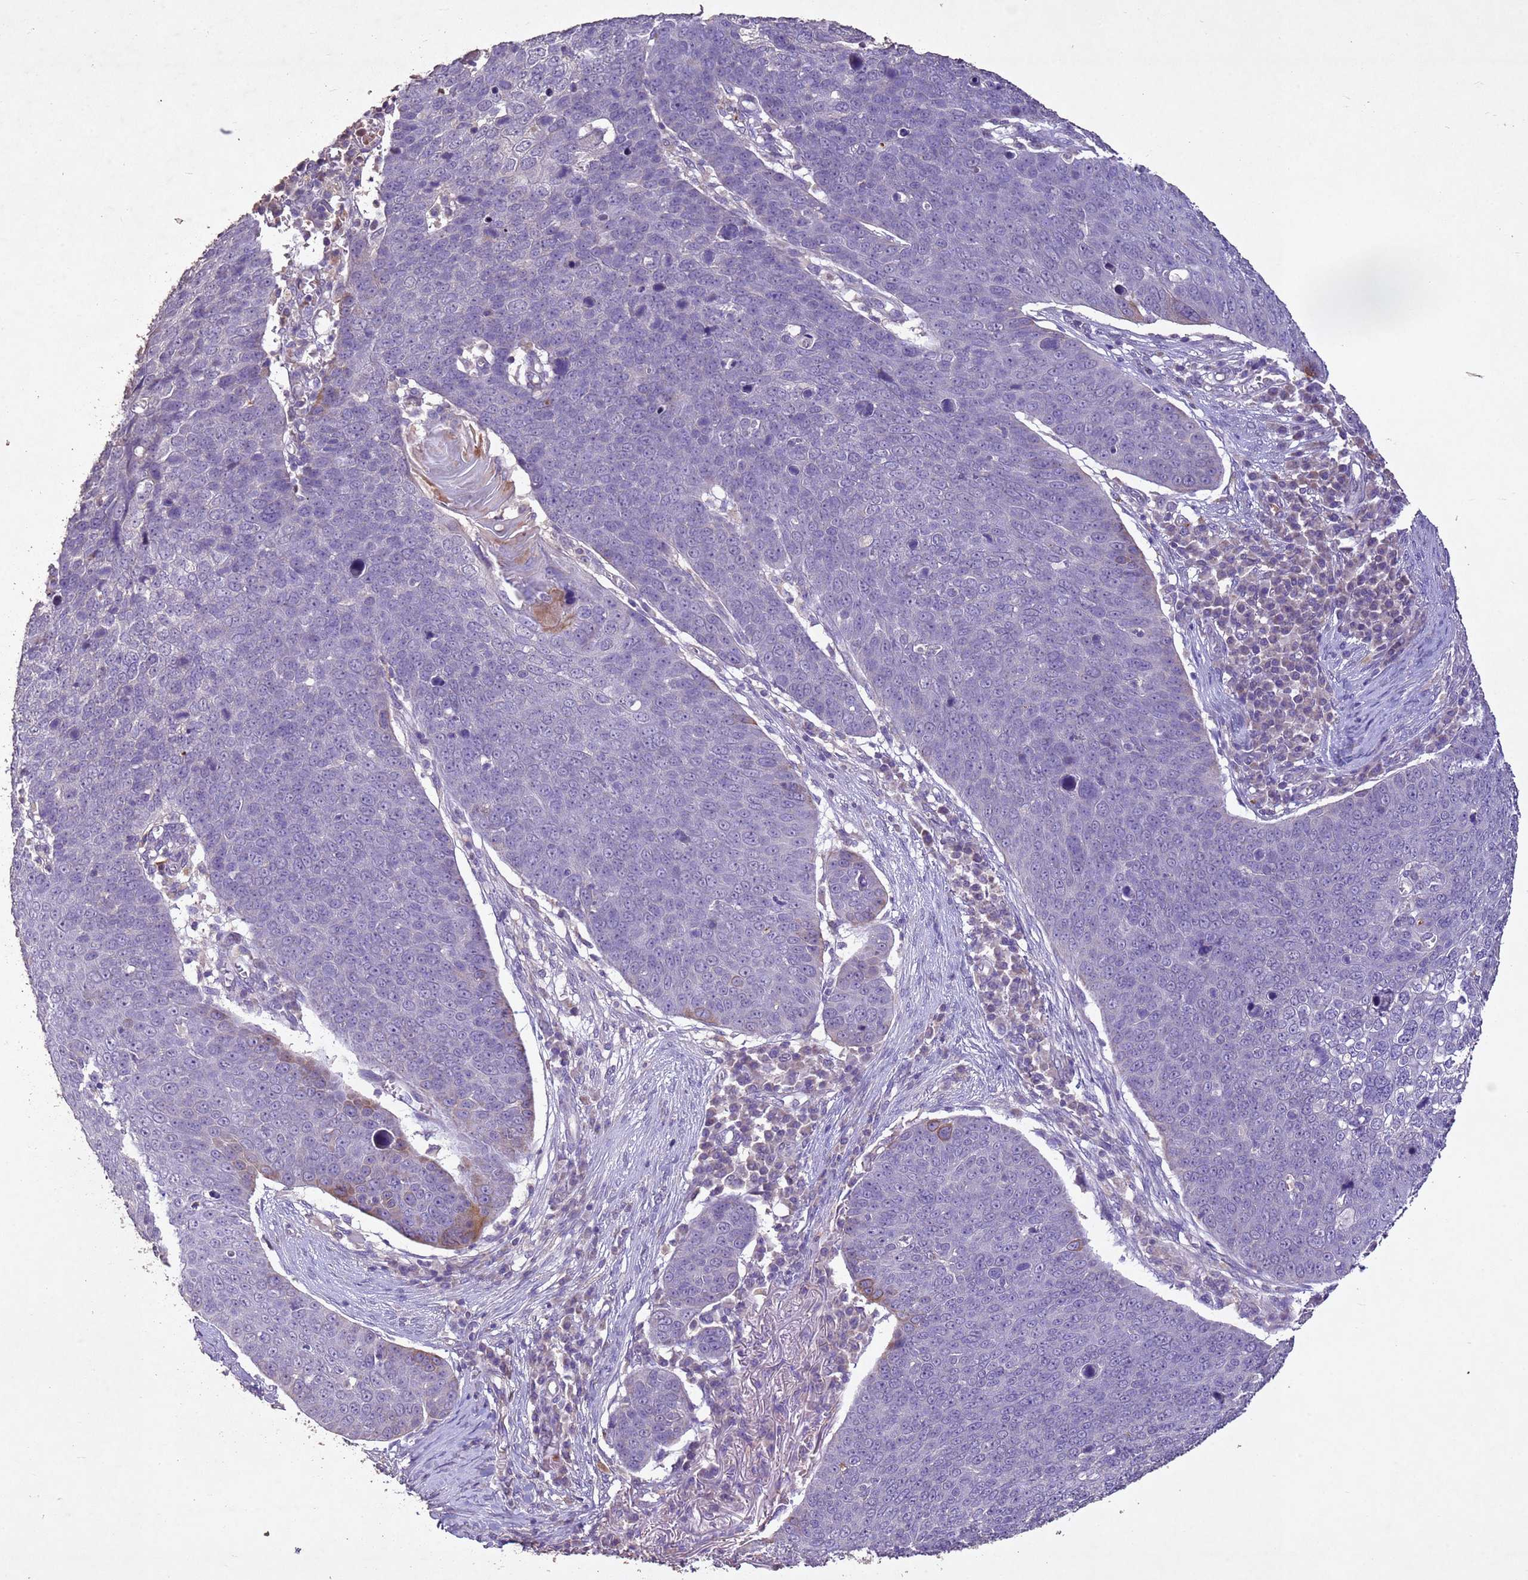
{"staining": {"intensity": "moderate", "quantity": "<25%", "location": "cytoplasmic/membranous"}, "tissue": "skin cancer", "cell_type": "Tumor cells", "image_type": "cancer", "snomed": [{"axis": "morphology", "description": "Squamous cell carcinoma, NOS"}, {"axis": "topography", "description": "Skin"}], "caption": "Skin cancer stained with a protein marker displays moderate staining in tumor cells.", "gene": "NLRP11", "patient": {"sex": "male", "age": 71}}